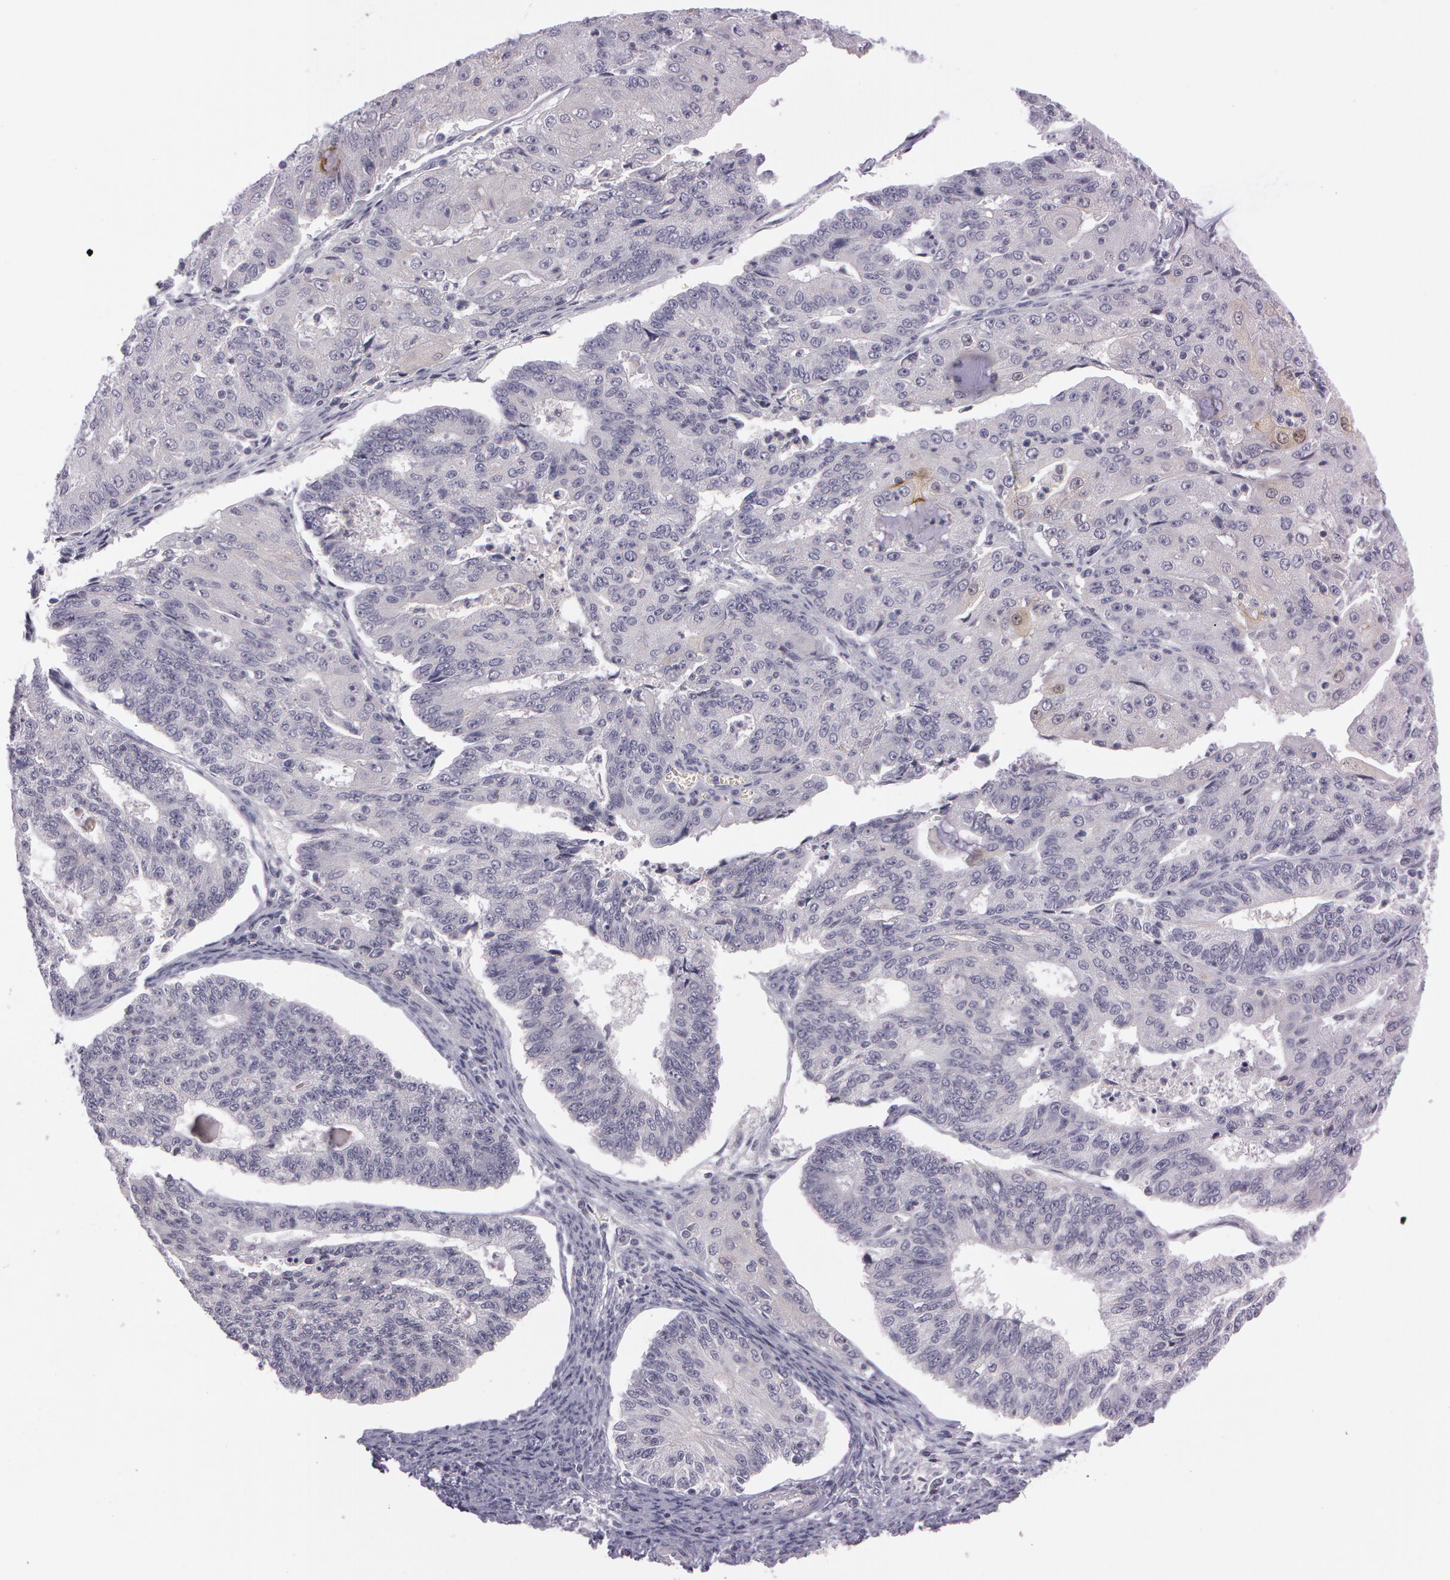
{"staining": {"intensity": "negative", "quantity": "none", "location": "none"}, "tissue": "endometrial cancer", "cell_type": "Tumor cells", "image_type": "cancer", "snomed": [{"axis": "morphology", "description": "Adenocarcinoma, NOS"}, {"axis": "topography", "description": "Endometrium"}], "caption": "Immunohistochemistry (IHC) of human endometrial adenocarcinoma displays no positivity in tumor cells.", "gene": "IL1RN", "patient": {"sex": "female", "age": 56}}